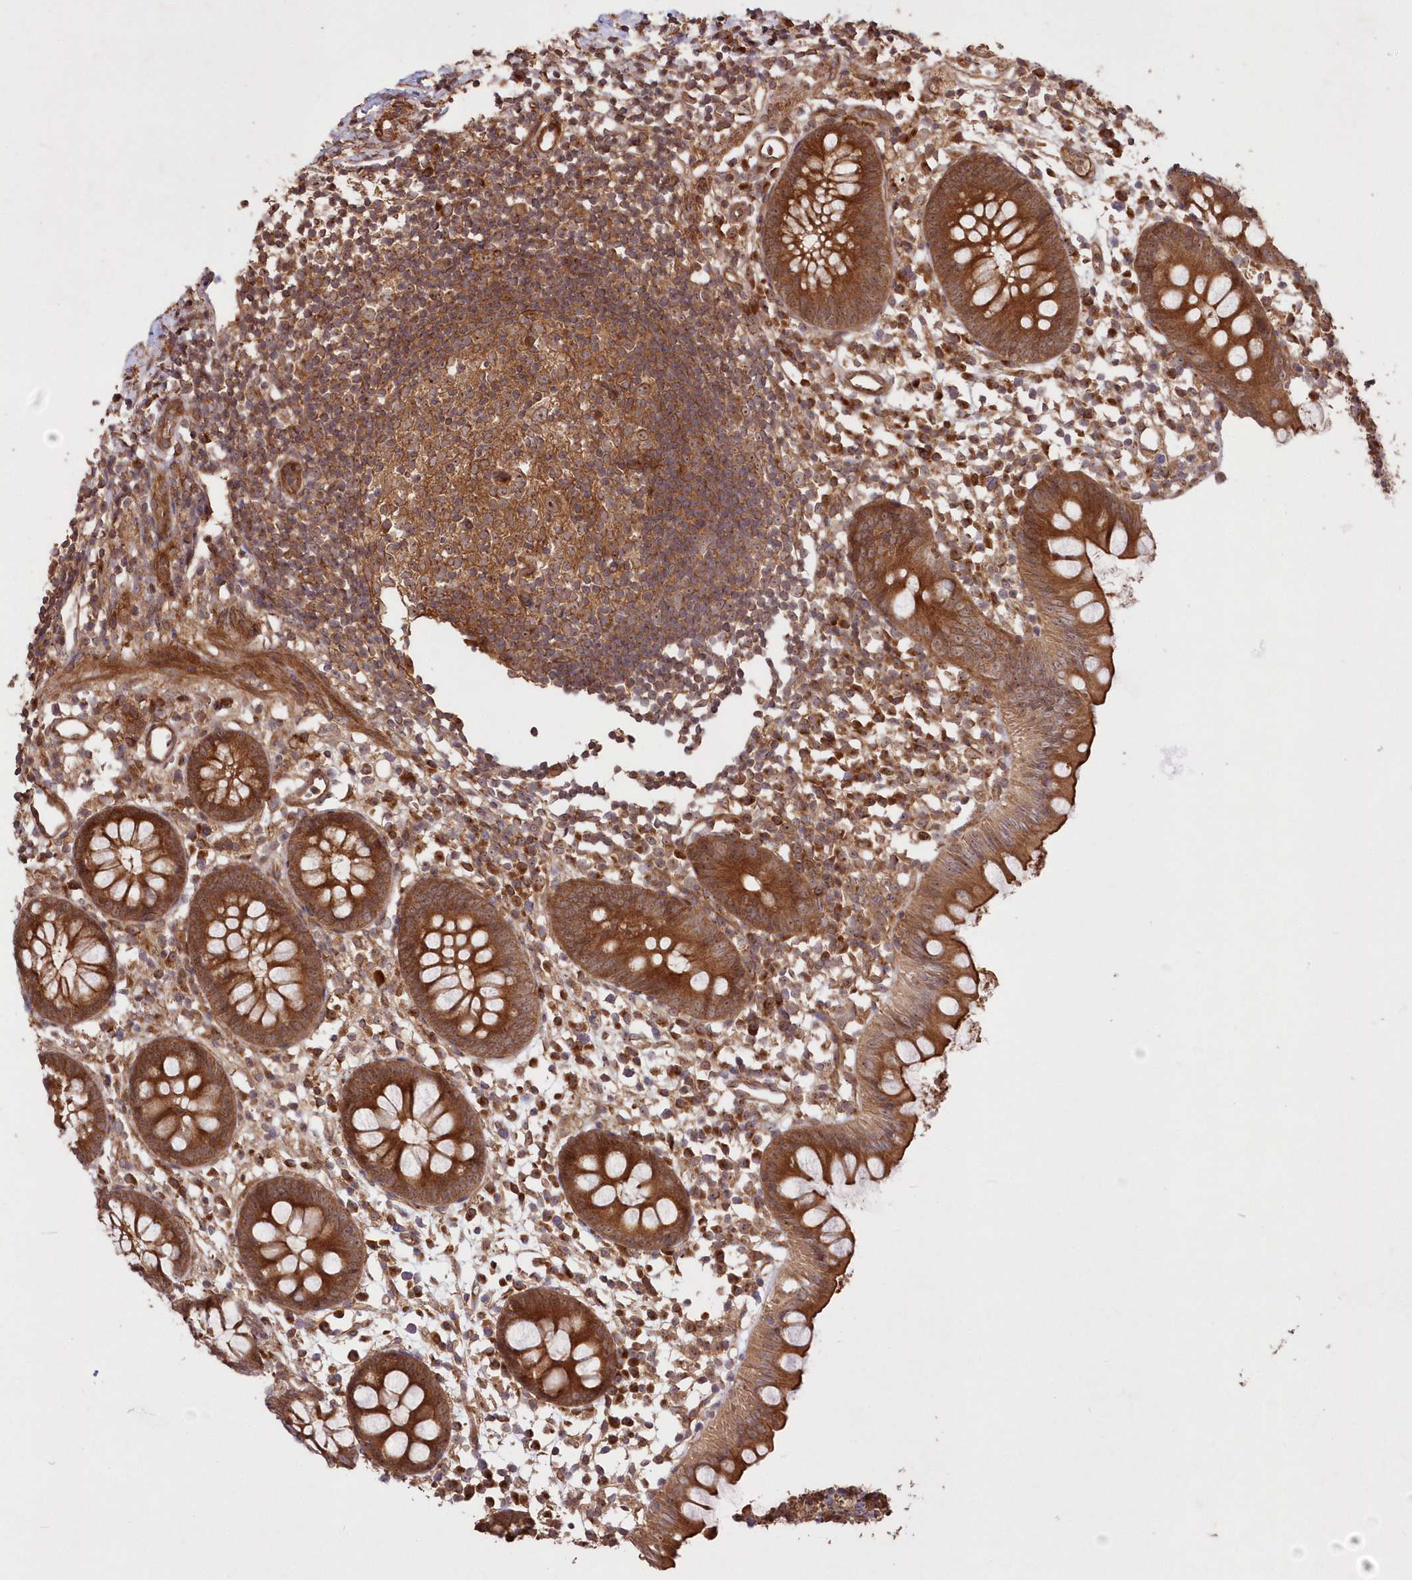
{"staining": {"intensity": "strong", "quantity": ">75%", "location": "cytoplasmic/membranous,nuclear"}, "tissue": "appendix", "cell_type": "Glandular cells", "image_type": "normal", "snomed": [{"axis": "morphology", "description": "Normal tissue, NOS"}, {"axis": "topography", "description": "Appendix"}], "caption": "Protein expression analysis of unremarkable appendix exhibits strong cytoplasmic/membranous,nuclear staining in about >75% of glandular cells.", "gene": "TBCA", "patient": {"sex": "female", "age": 20}}